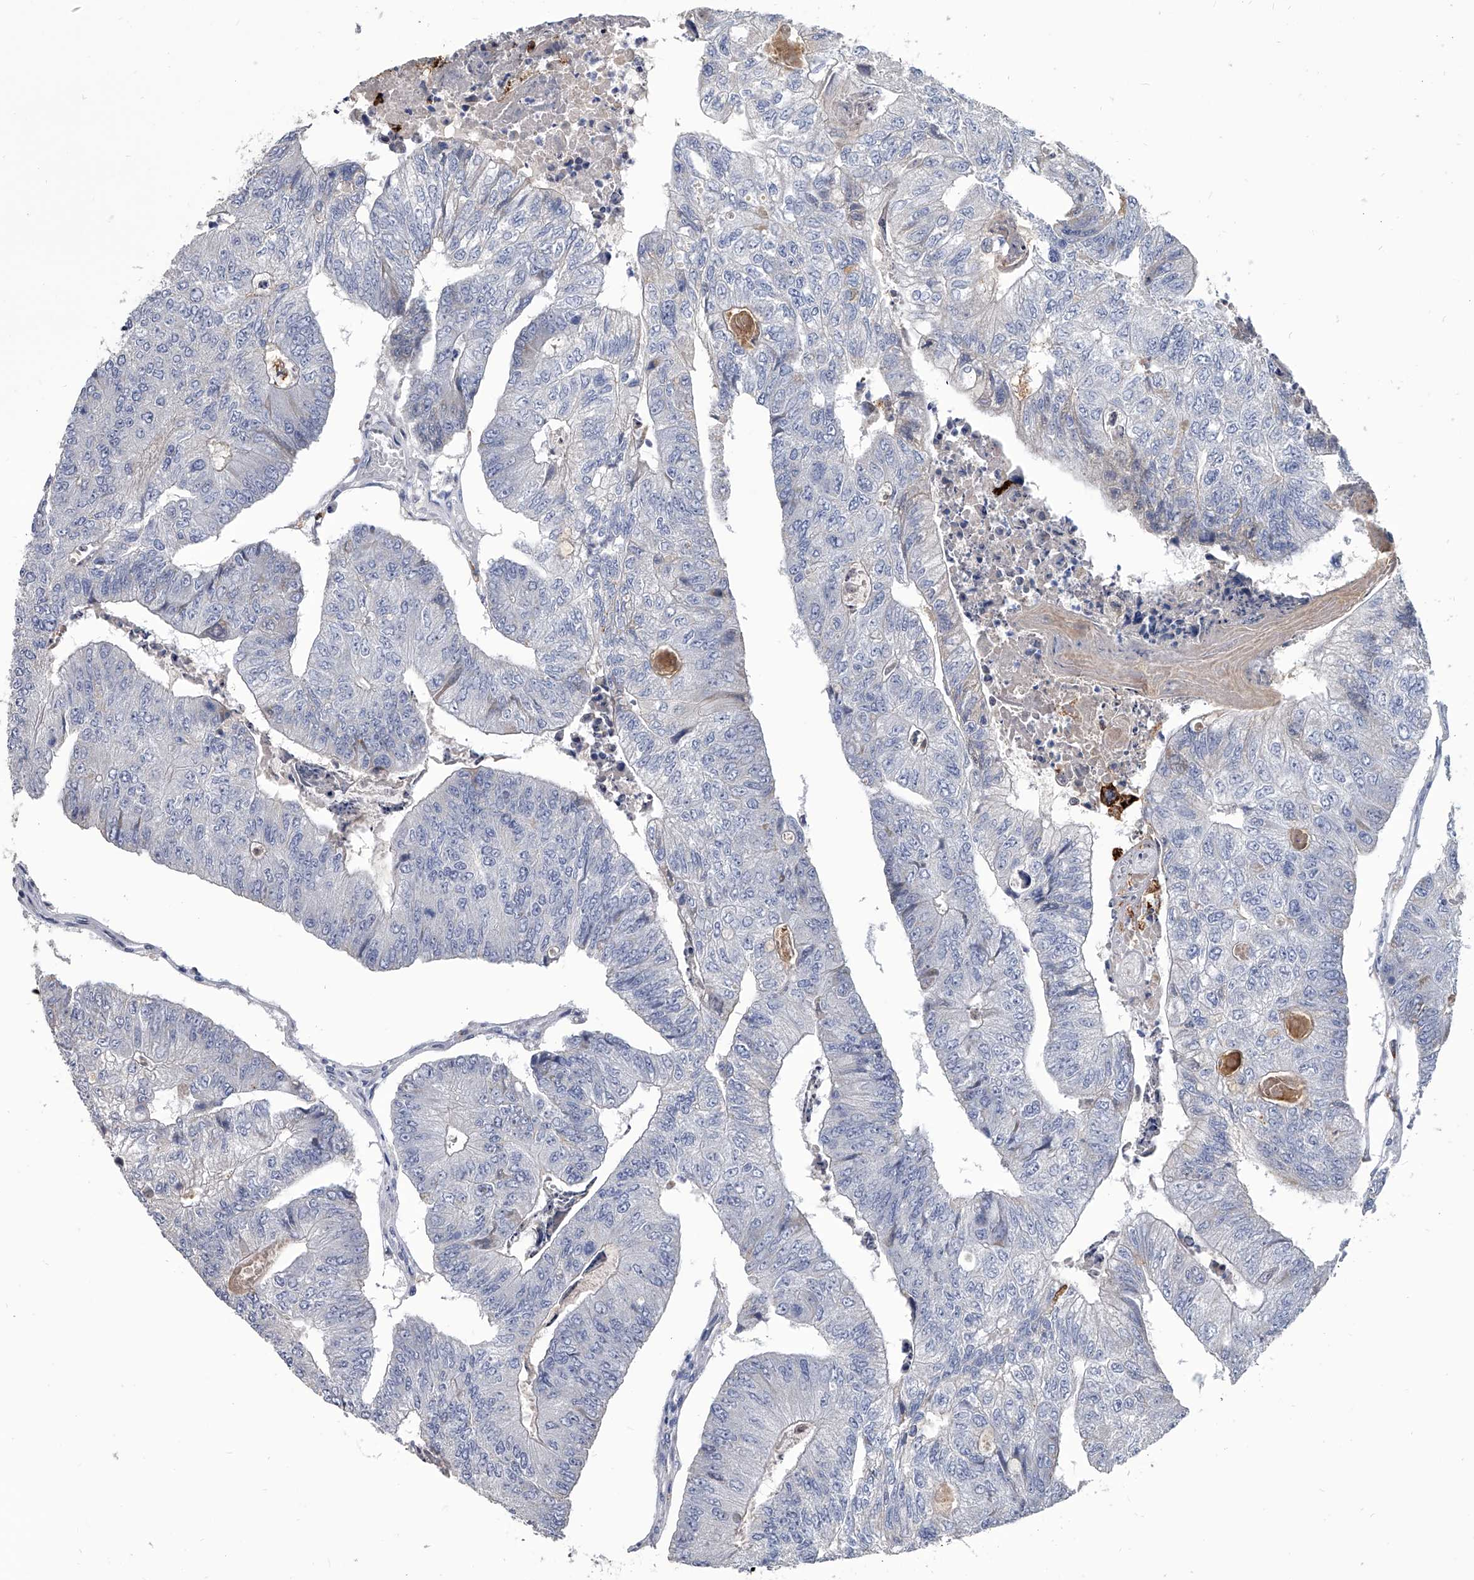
{"staining": {"intensity": "negative", "quantity": "none", "location": "none"}, "tissue": "colorectal cancer", "cell_type": "Tumor cells", "image_type": "cancer", "snomed": [{"axis": "morphology", "description": "Adenocarcinoma, NOS"}, {"axis": "topography", "description": "Colon"}], "caption": "Micrograph shows no significant protein expression in tumor cells of colorectal adenocarcinoma. Brightfield microscopy of immunohistochemistry stained with DAB (brown) and hematoxylin (blue), captured at high magnification.", "gene": "SPP1", "patient": {"sex": "female", "age": 67}}